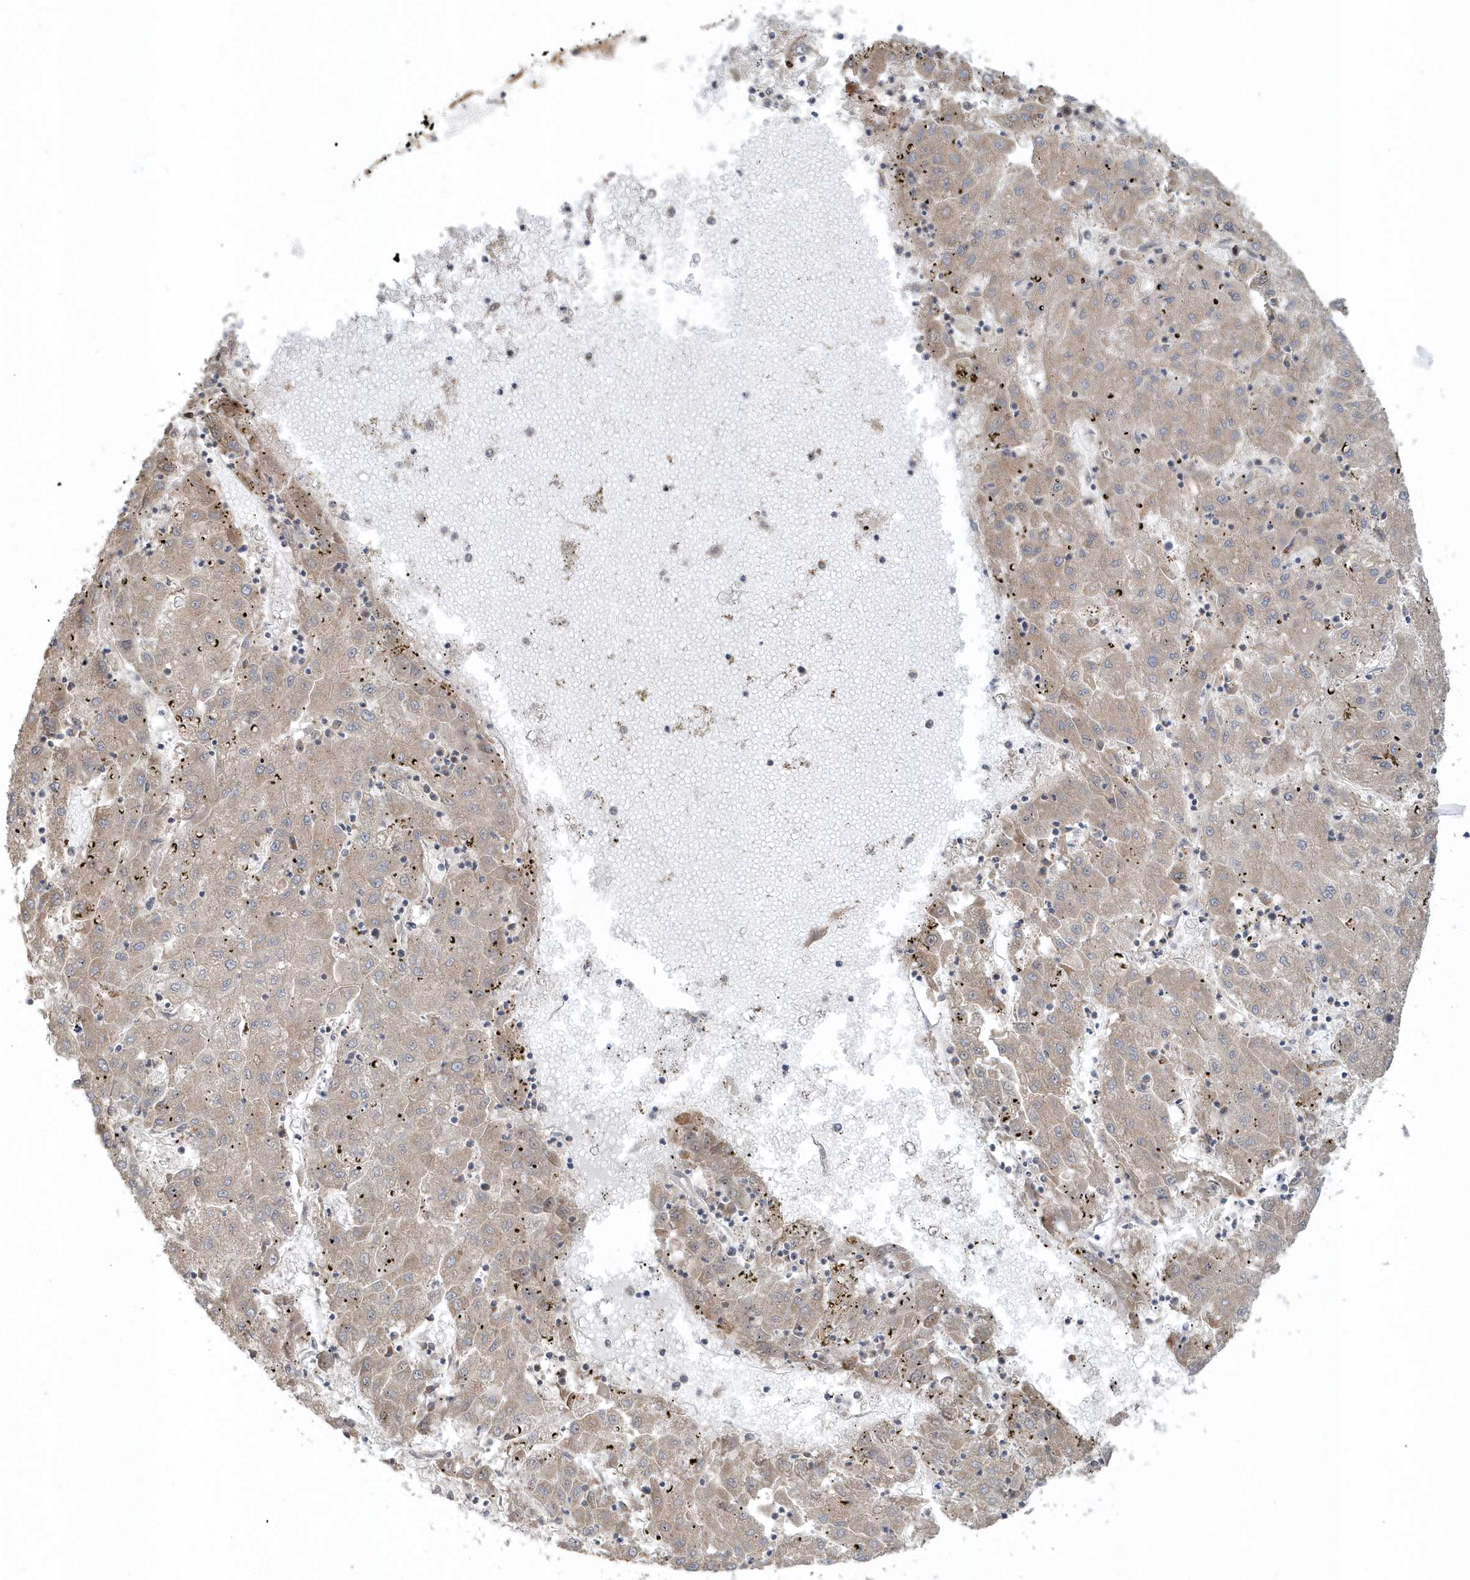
{"staining": {"intensity": "weak", "quantity": "<25%", "location": "cytoplasmic/membranous"}, "tissue": "liver cancer", "cell_type": "Tumor cells", "image_type": "cancer", "snomed": [{"axis": "morphology", "description": "Carcinoma, Hepatocellular, NOS"}, {"axis": "topography", "description": "Liver"}], "caption": "Hepatocellular carcinoma (liver) was stained to show a protein in brown. There is no significant staining in tumor cells.", "gene": "THG1L", "patient": {"sex": "male", "age": 72}}